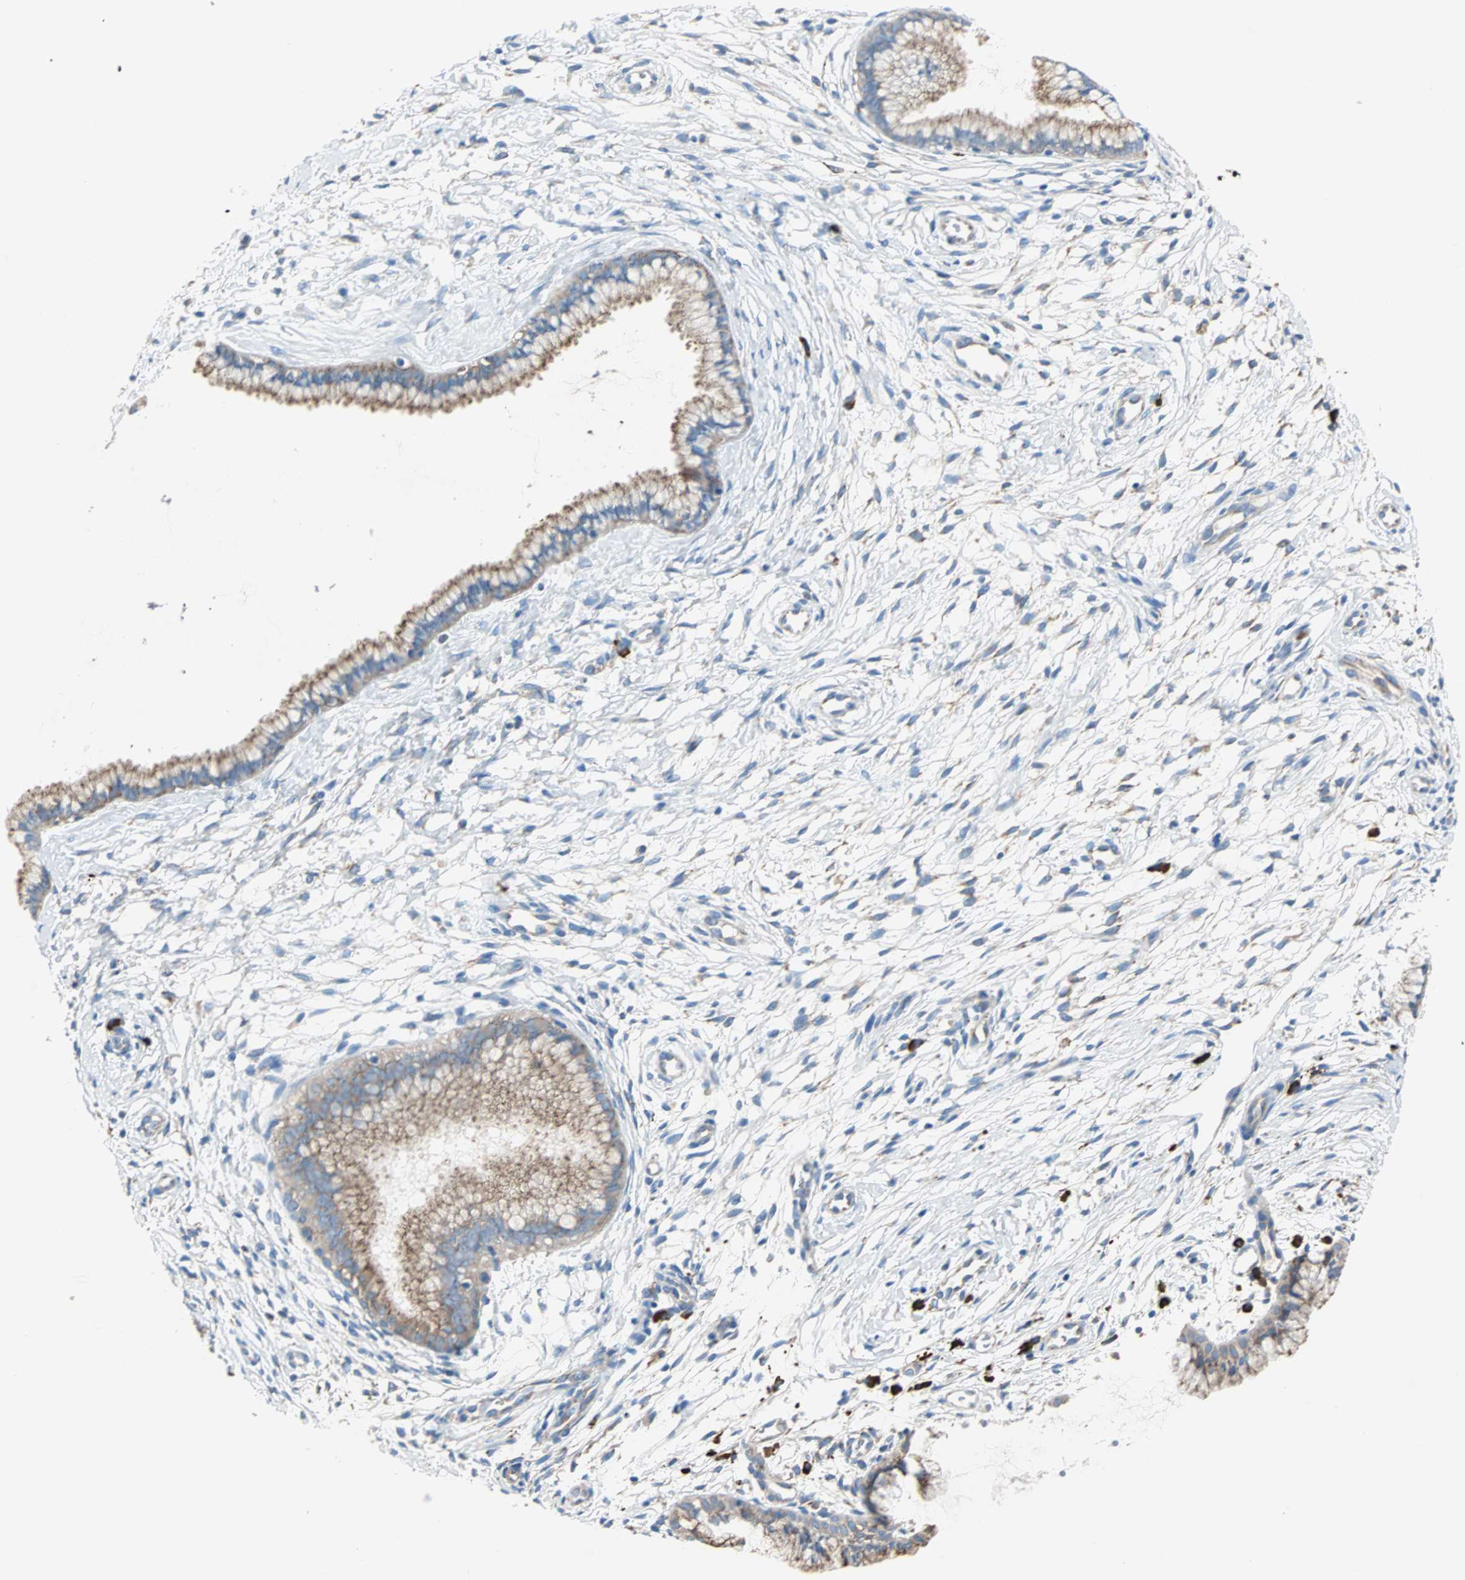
{"staining": {"intensity": "moderate", "quantity": ">75%", "location": "cytoplasmic/membranous"}, "tissue": "cervix", "cell_type": "Glandular cells", "image_type": "normal", "snomed": [{"axis": "morphology", "description": "Normal tissue, NOS"}, {"axis": "topography", "description": "Cervix"}], "caption": "The micrograph shows a brown stain indicating the presence of a protein in the cytoplasmic/membranous of glandular cells in cervix.", "gene": "PLCXD1", "patient": {"sex": "female", "age": 39}}